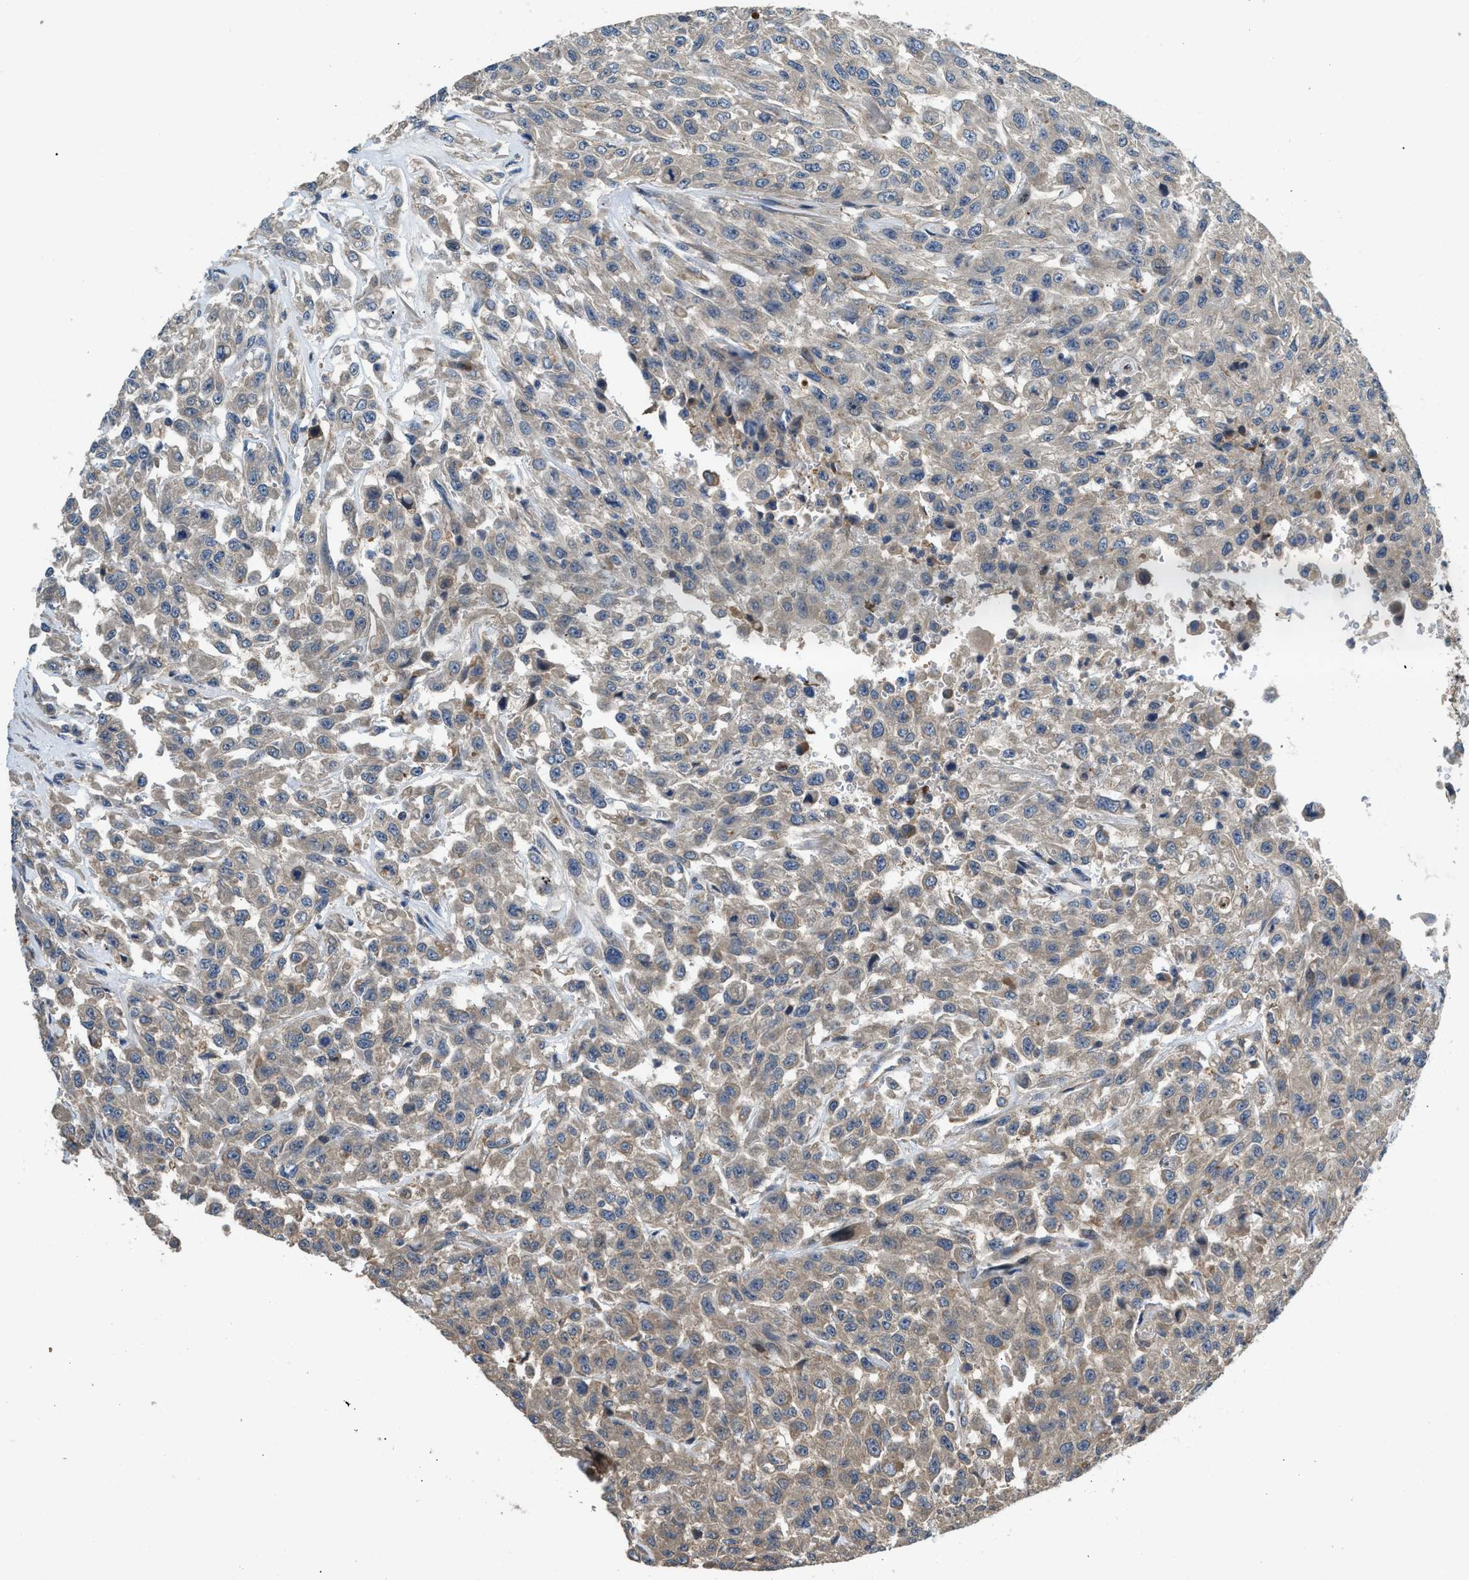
{"staining": {"intensity": "weak", "quantity": "25%-75%", "location": "cytoplasmic/membranous"}, "tissue": "urothelial cancer", "cell_type": "Tumor cells", "image_type": "cancer", "snomed": [{"axis": "morphology", "description": "Urothelial carcinoma, High grade"}, {"axis": "topography", "description": "Urinary bladder"}], "caption": "Weak cytoplasmic/membranous protein positivity is identified in about 25%-75% of tumor cells in urothelial cancer.", "gene": "IL3RA", "patient": {"sex": "male", "age": 46}}